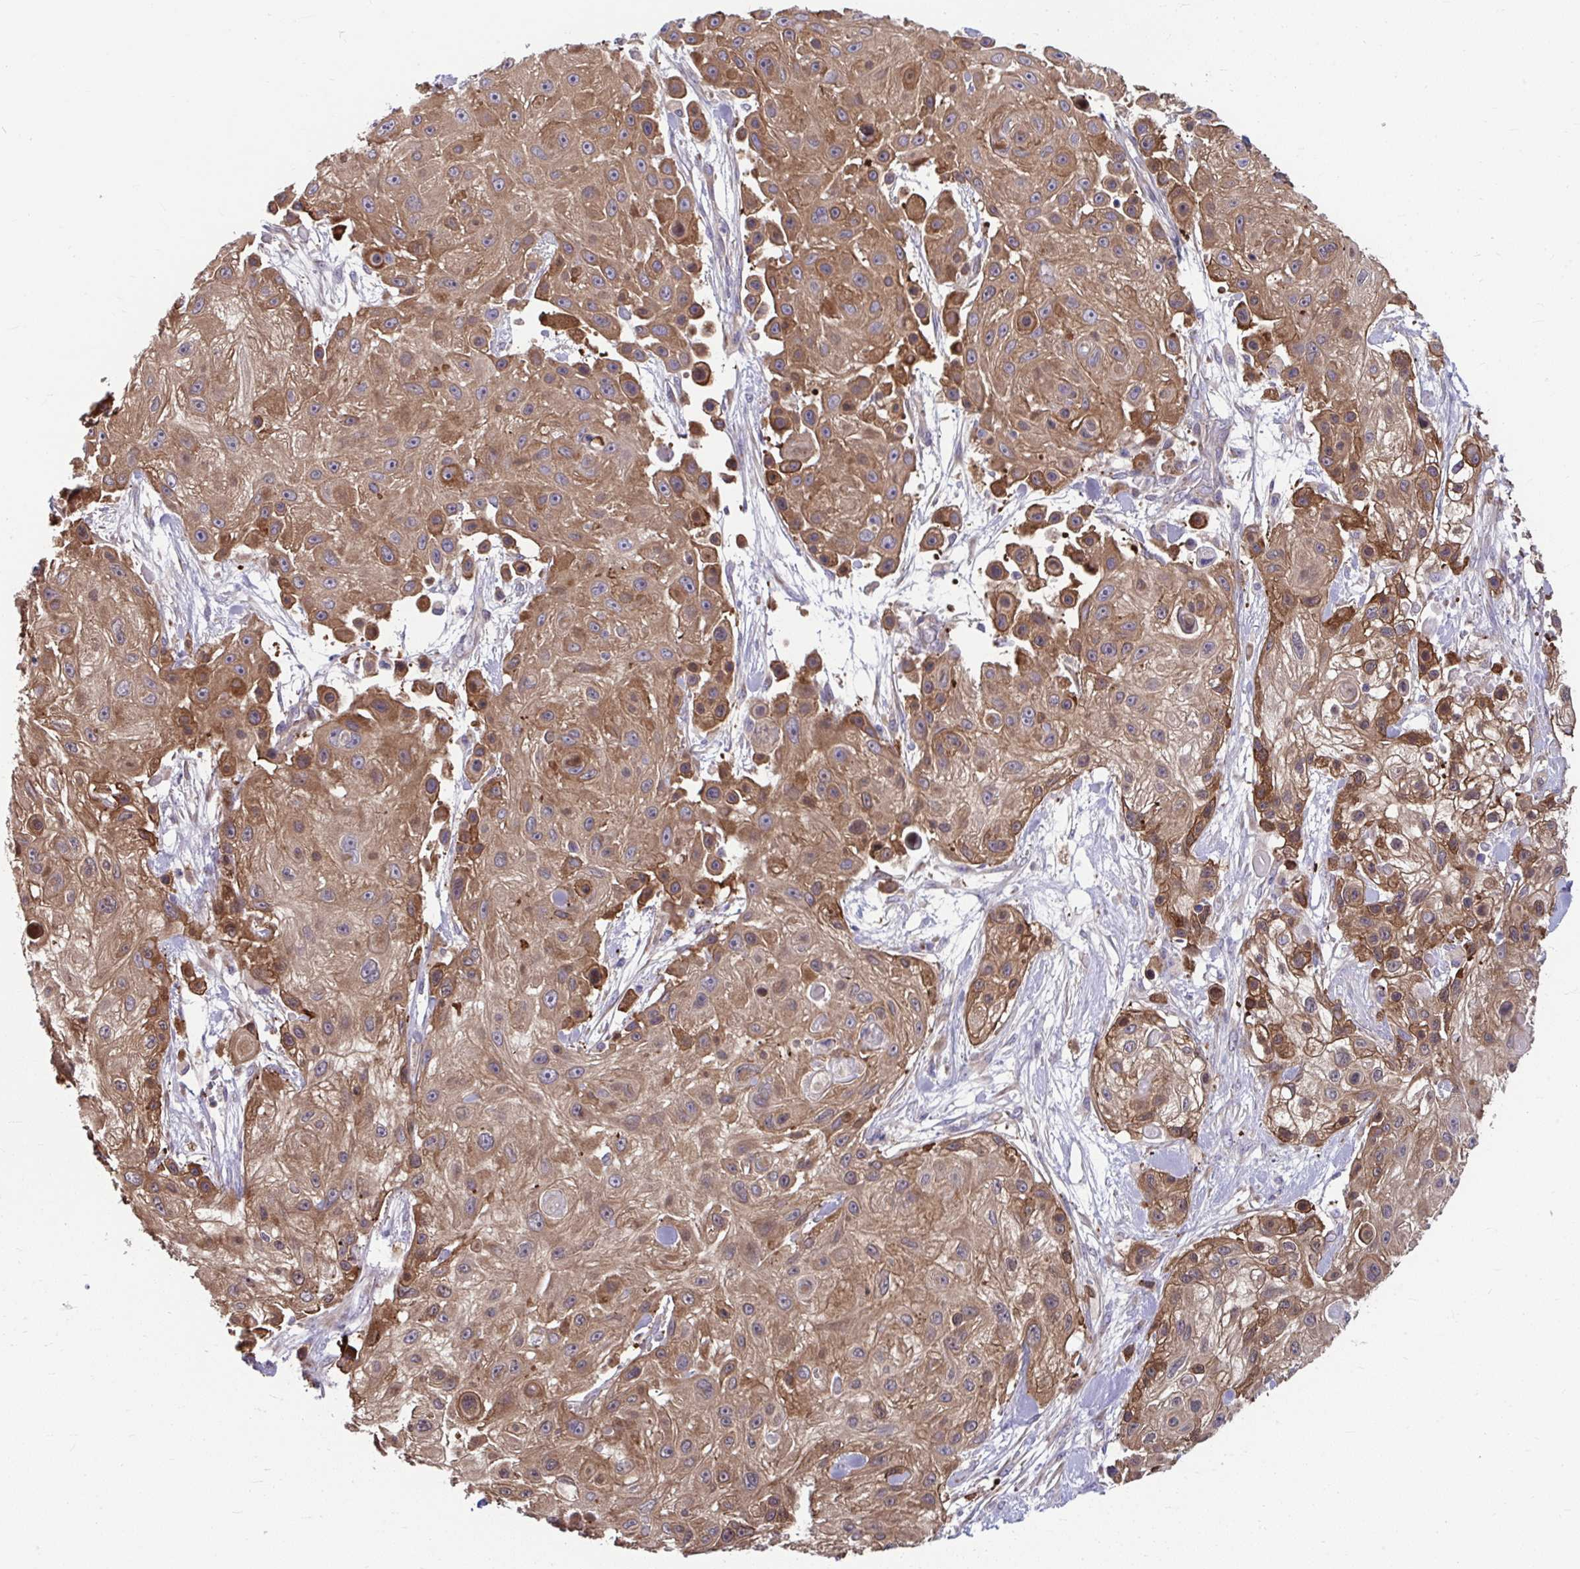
{"staining": {"intensity": "moderate", "quantity": ">75%", "location": "cytoplasmic/membranous"}, "tissue": "skin cancer", "cell_type": "Tumor cells", "image_type": "cancer", "snomed": [{"axis": "morphology", "description": "Squamous cell carcinoma, NOS"}, {"axis": "topography", "description": "Skin"}], "caption": "An image of human skin cancer stained for a protein exhibits moderate cytoplasmic/membranous brown staining in tumor cells. Nuclei are stained in blue.", "gene": "PCDHB7", "patient": {"sex": "male", "age": 67}}